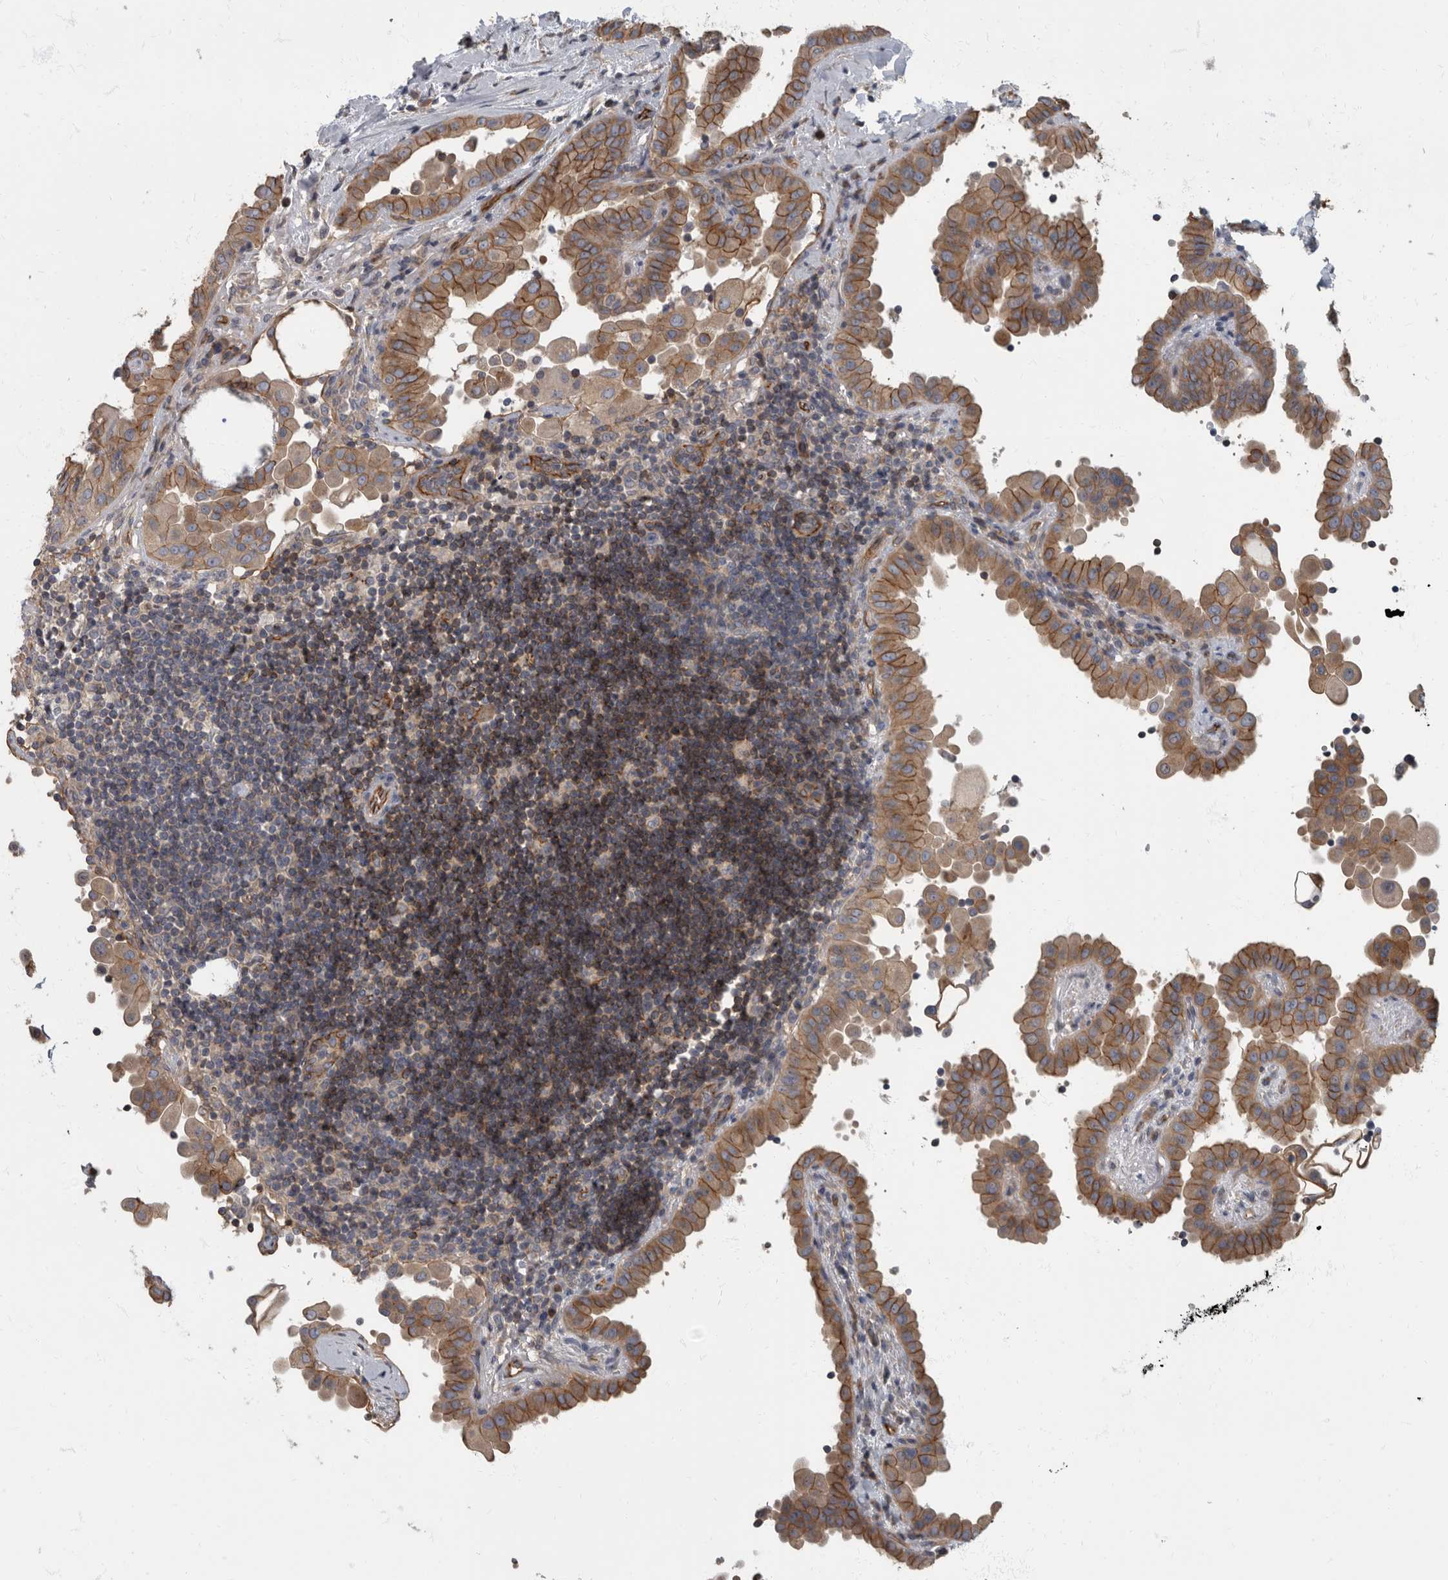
{"staining": {"intensity": "moderate", "quantity": ">75%", "location": "cytoplasmic/membranous"}, "tissue": "thyroid cancer", "cell_type": "Tumor cells", "image_type": "cancer", "snomed": [{"axis": "morphology", "description": "Papillary adenocarcinoma, NOS"}, {"axis": "topography", "description": "Thyroid gland"}], "caption": "Immunohistochemistry (DAB (3,3'-diaminobenzidine)) staining of human thyroid cancer (papillary adenocarcinoma) shows moderate cytoplasmic/membranous protein positivity in about >75% of tumor cells. (DAB IHC, brown staining for protein, blue staining for nuclei).", "gene": "PDK1", "patient": {"sex": "male", "age": 33}}